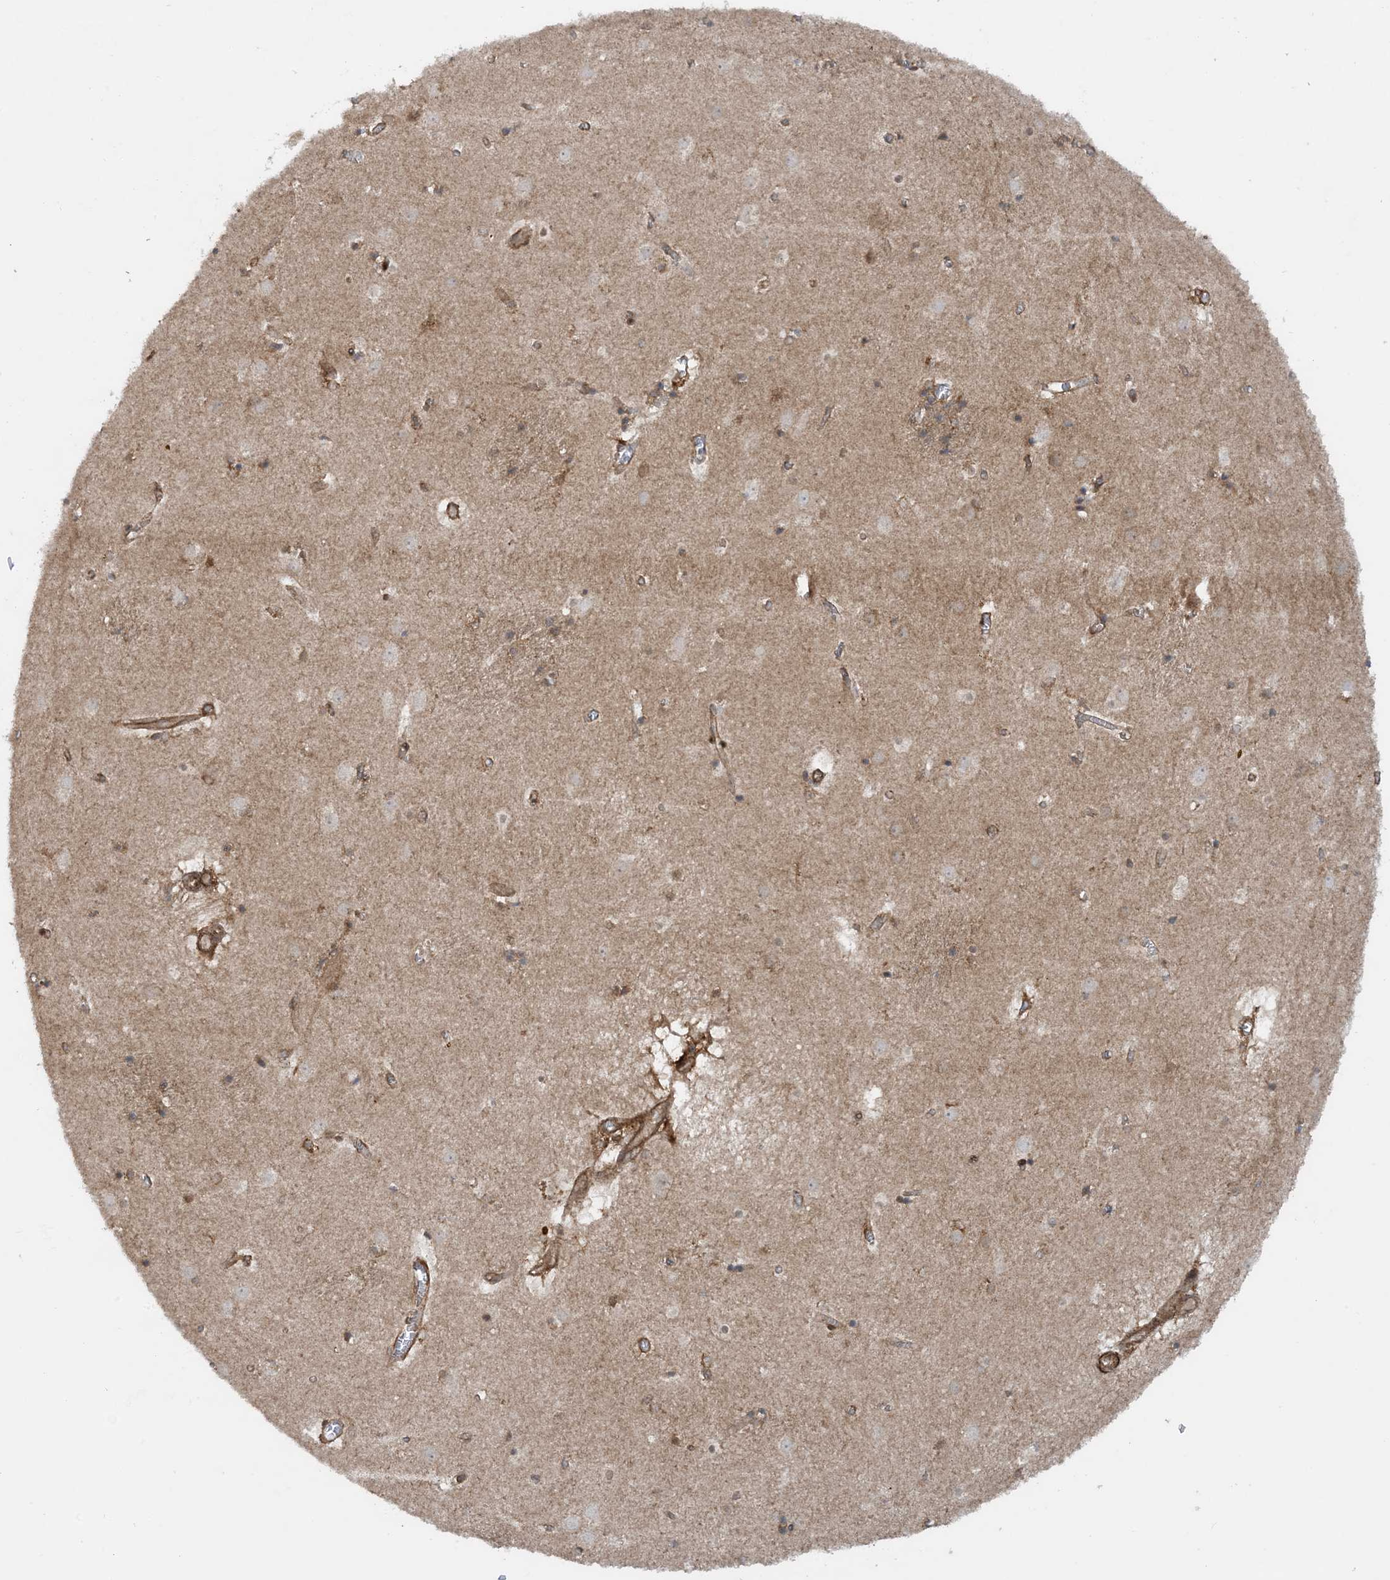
{"staining": {"intensity": "weak", "quantity": "<25%", "location": "cytoplasmic/membranous"}, "tissue": "caudate", "cell_type": "Glial cells", "image_type": "normal", "snomed": [{"axis": "morphology", "description": "Normal tissue, NOS"}, {"axis": "topography", "description": "Lateral ventricle wall"}], "caption": "High power microscopy photomicrograph of an immunohistochemistry micrograph of unremarkable caudate, revealing no significant positivity in glial cells. The staining was performed using DAB (3,3'-diaminobenzidine) to visualize the protein expression in brown, while the nuclei were stained in blue with hematoxylin (Magnification: 20x).", "gene": "STAM2", "patient": {"sex": "male", "age": 70}}